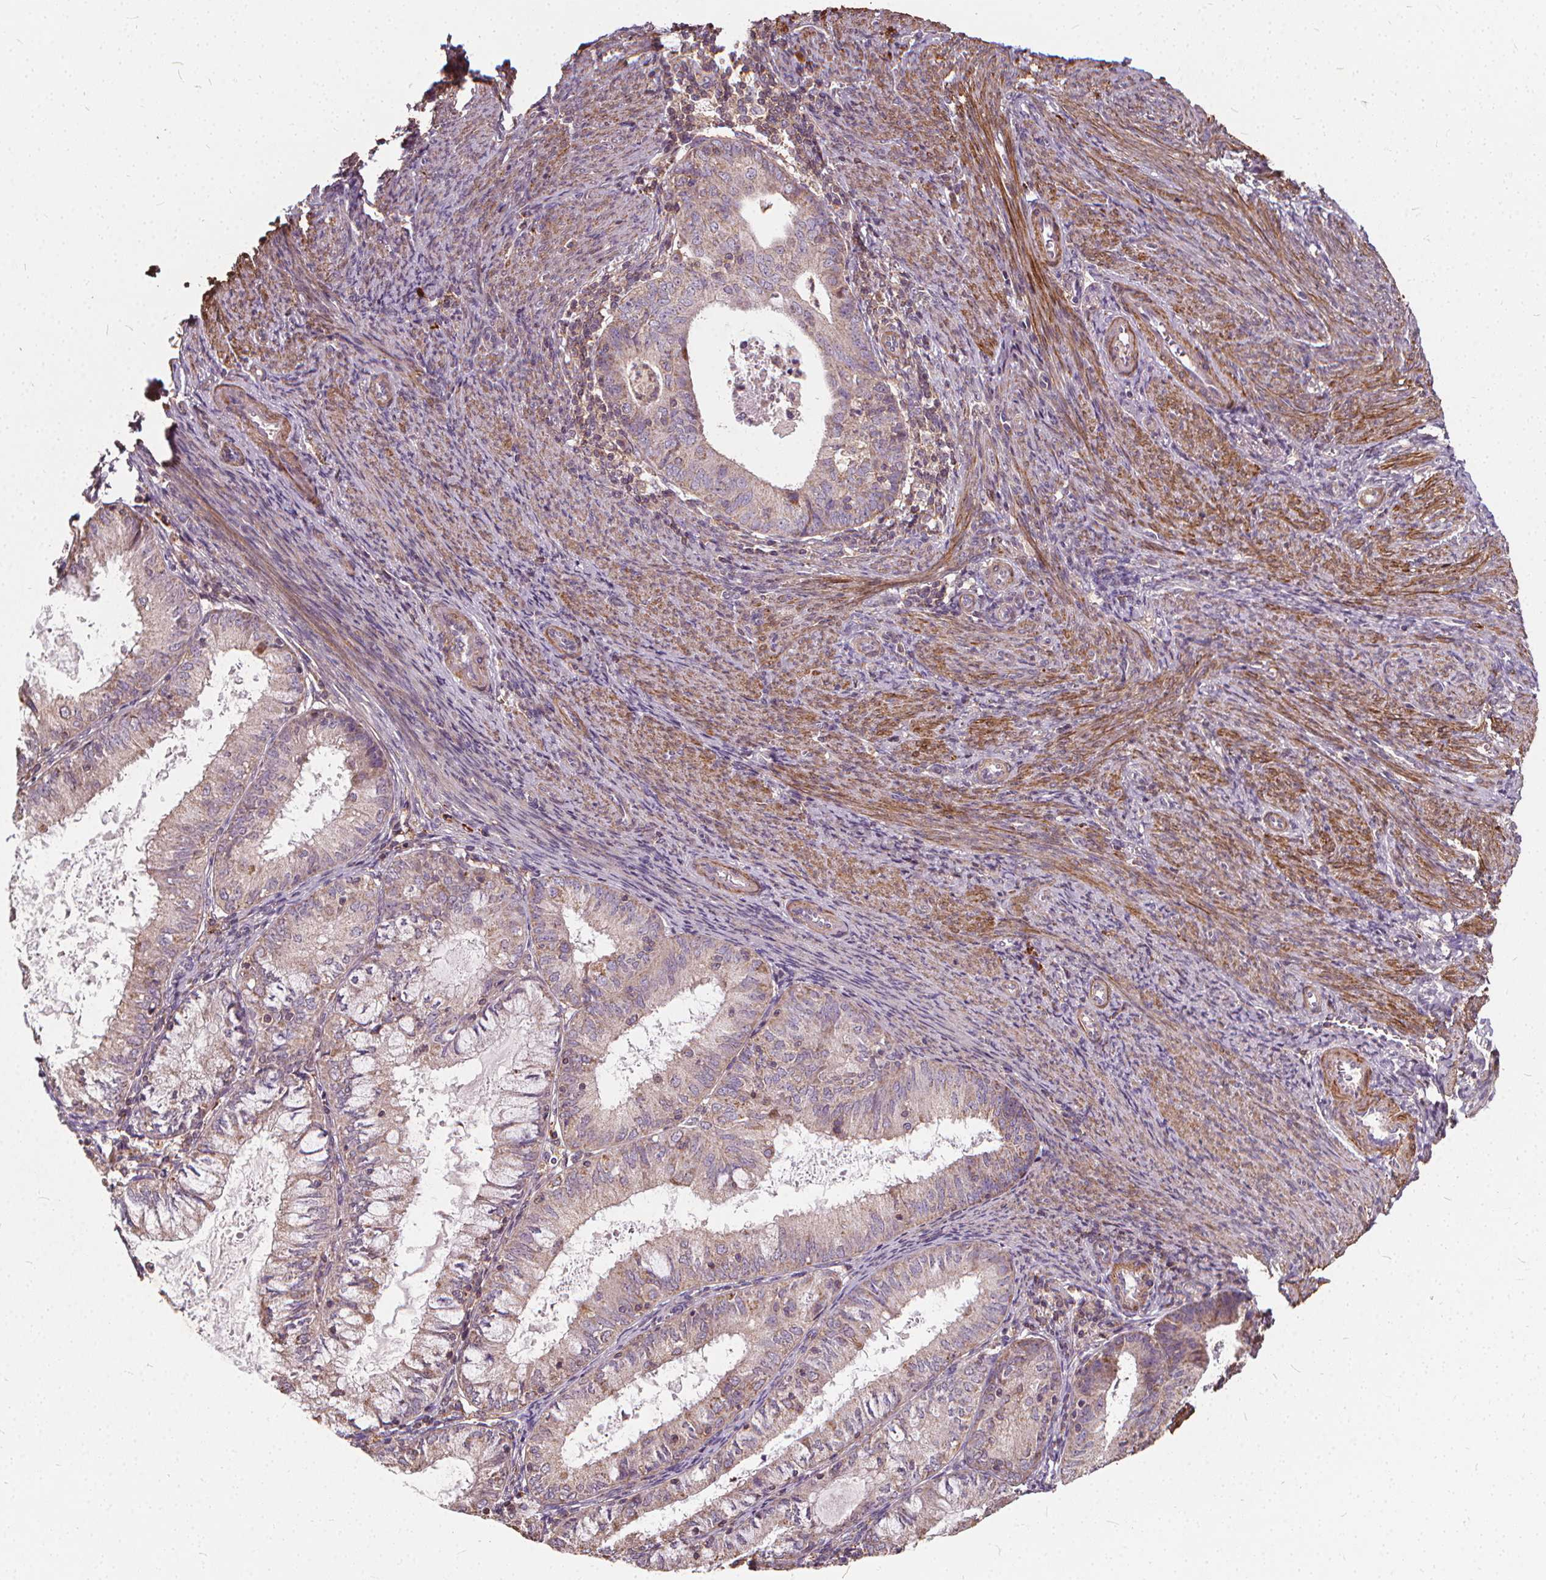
{"staining": {"intensity": "weak", "quantity": "<25%", "location": "cytoplasmic/membranous"}, "tissue": "endometrial cancer", "cell_type": "Tumor cells", "image_type": "cancer", "snomed": [{"axis": "morphology", "description": "Adenocarcinoma, NOS"}, {"axis": "topography", "description": "Endometrium"}], "caption": "Immunohistochemistry (IHC) micrograph of neoplastic tissue: endometrial cancer (adenocarcinoma) stained with DAB (3,3'-diaminobenzidine) exhibits no significant protein expression in tumor cells.", "gene": "ORAI2", "patient": {"sex": "female", "age": 57}}